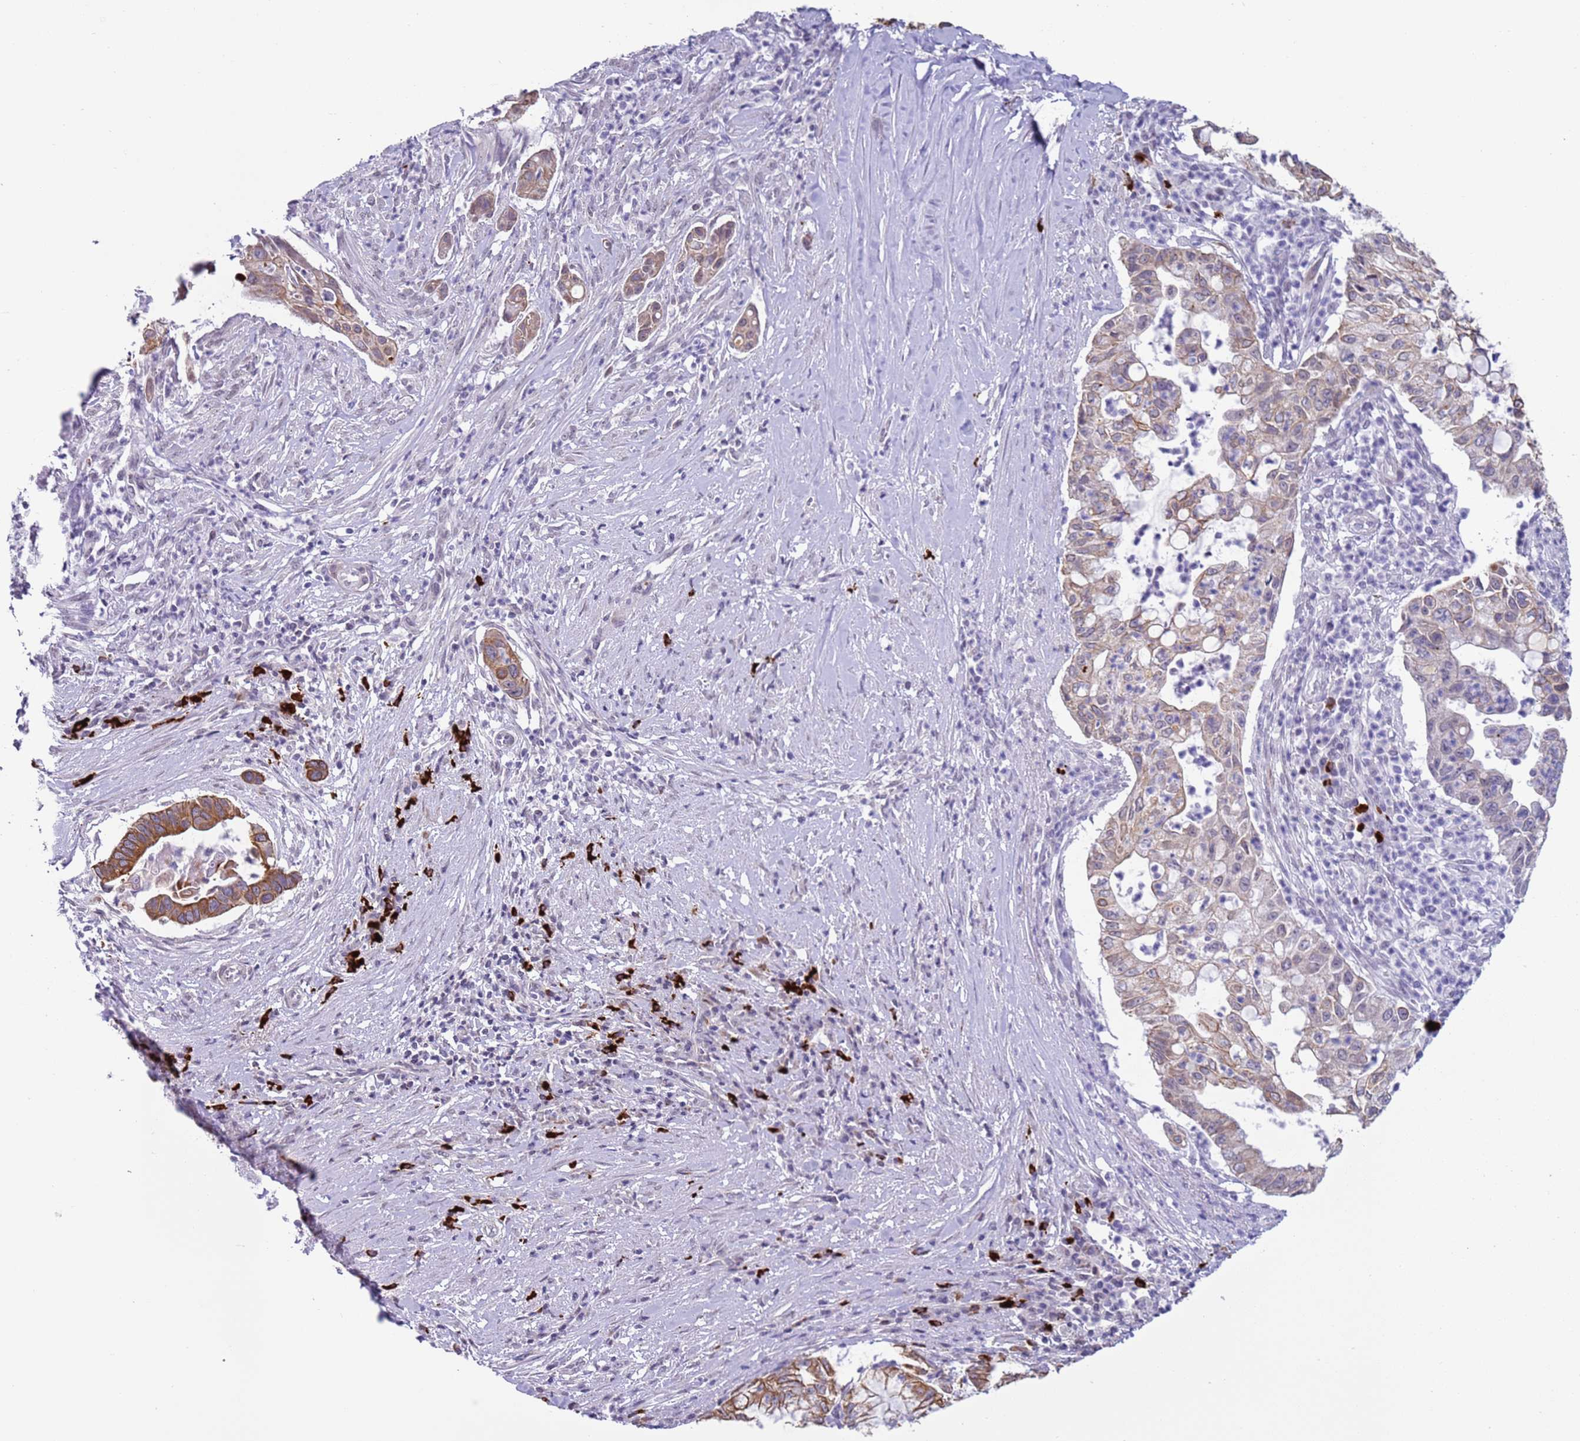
{"staining": {"intensity": "moderate", "quantity": "25%-75%", "location": "cytoplasmic/membranous"}, "tissue": "pancreatic cancer", "cell_type": "Tumor cells", "image_type": "cancer", "snomed": [{"axis": "morphology", "description": "Adenocarcinoma, NOS"}, {"axis": "topography", "description": "Pancreas"}], "caption": "Pancreatic cancer was stained to show a protein in brown. There is medium levels of moderate cytoplasmic/membranous staining in approximately 25%-75% of tumor cells.", "gene": "NPAP1", "patient": {"sex": "male", "age": 73}}